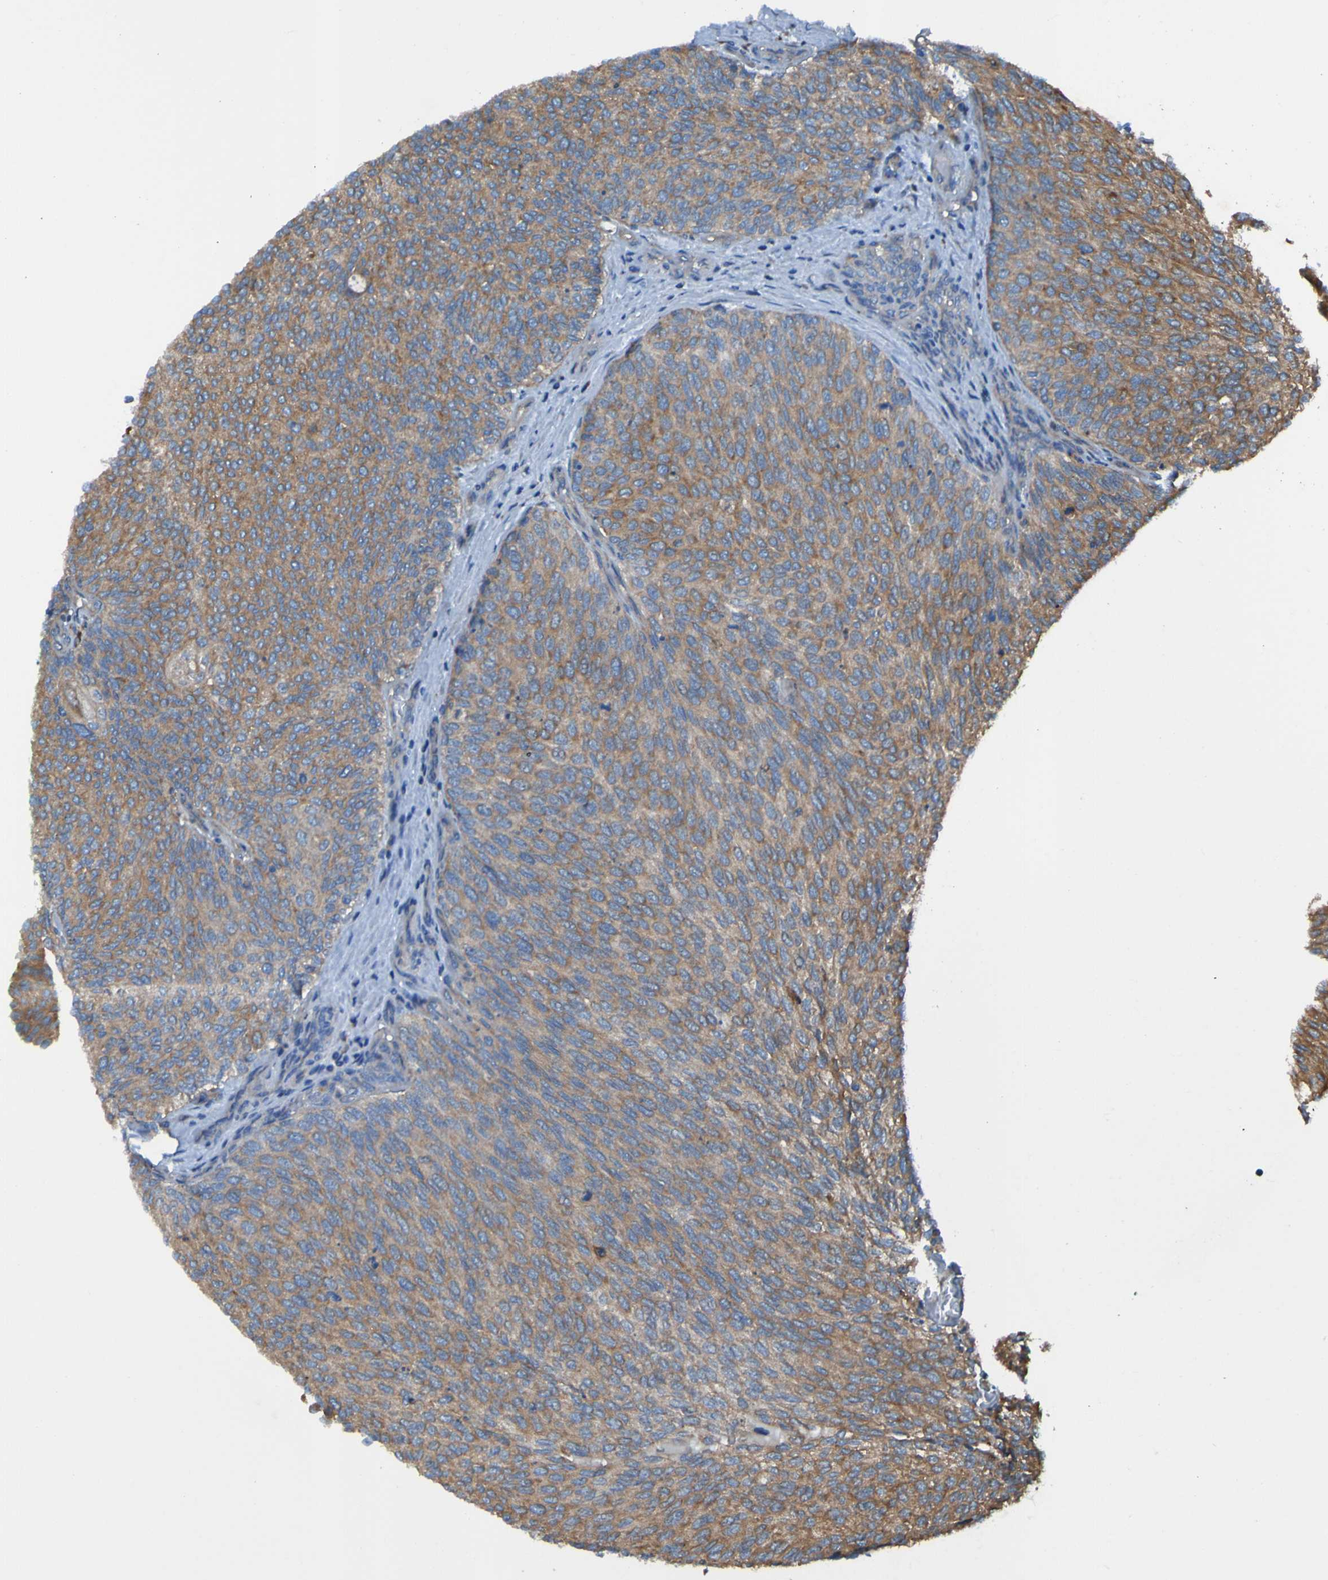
{"staining": {"intensity": "moderate", "quantity": ">75%", "location": "cytoplasmic/membranous"}, "tissue": "urothelial cancer", "cell_type": "Tumor cells", "image_type": "cancer", "snomed": [{"axis": "morphology", "description": "Urothelial carcinoma, Low grade"}, {"axis": "topography", "description": "Urinary bladder"}], "caption": "Urothelial carcinoma (low-grade) stained for a protein (brown) shows moderate cytoplasmic/membranous positive staining in about >75% of tumor cells.", "gene": "RAB5B", "patient": {"sex": "female", "age": 79}}